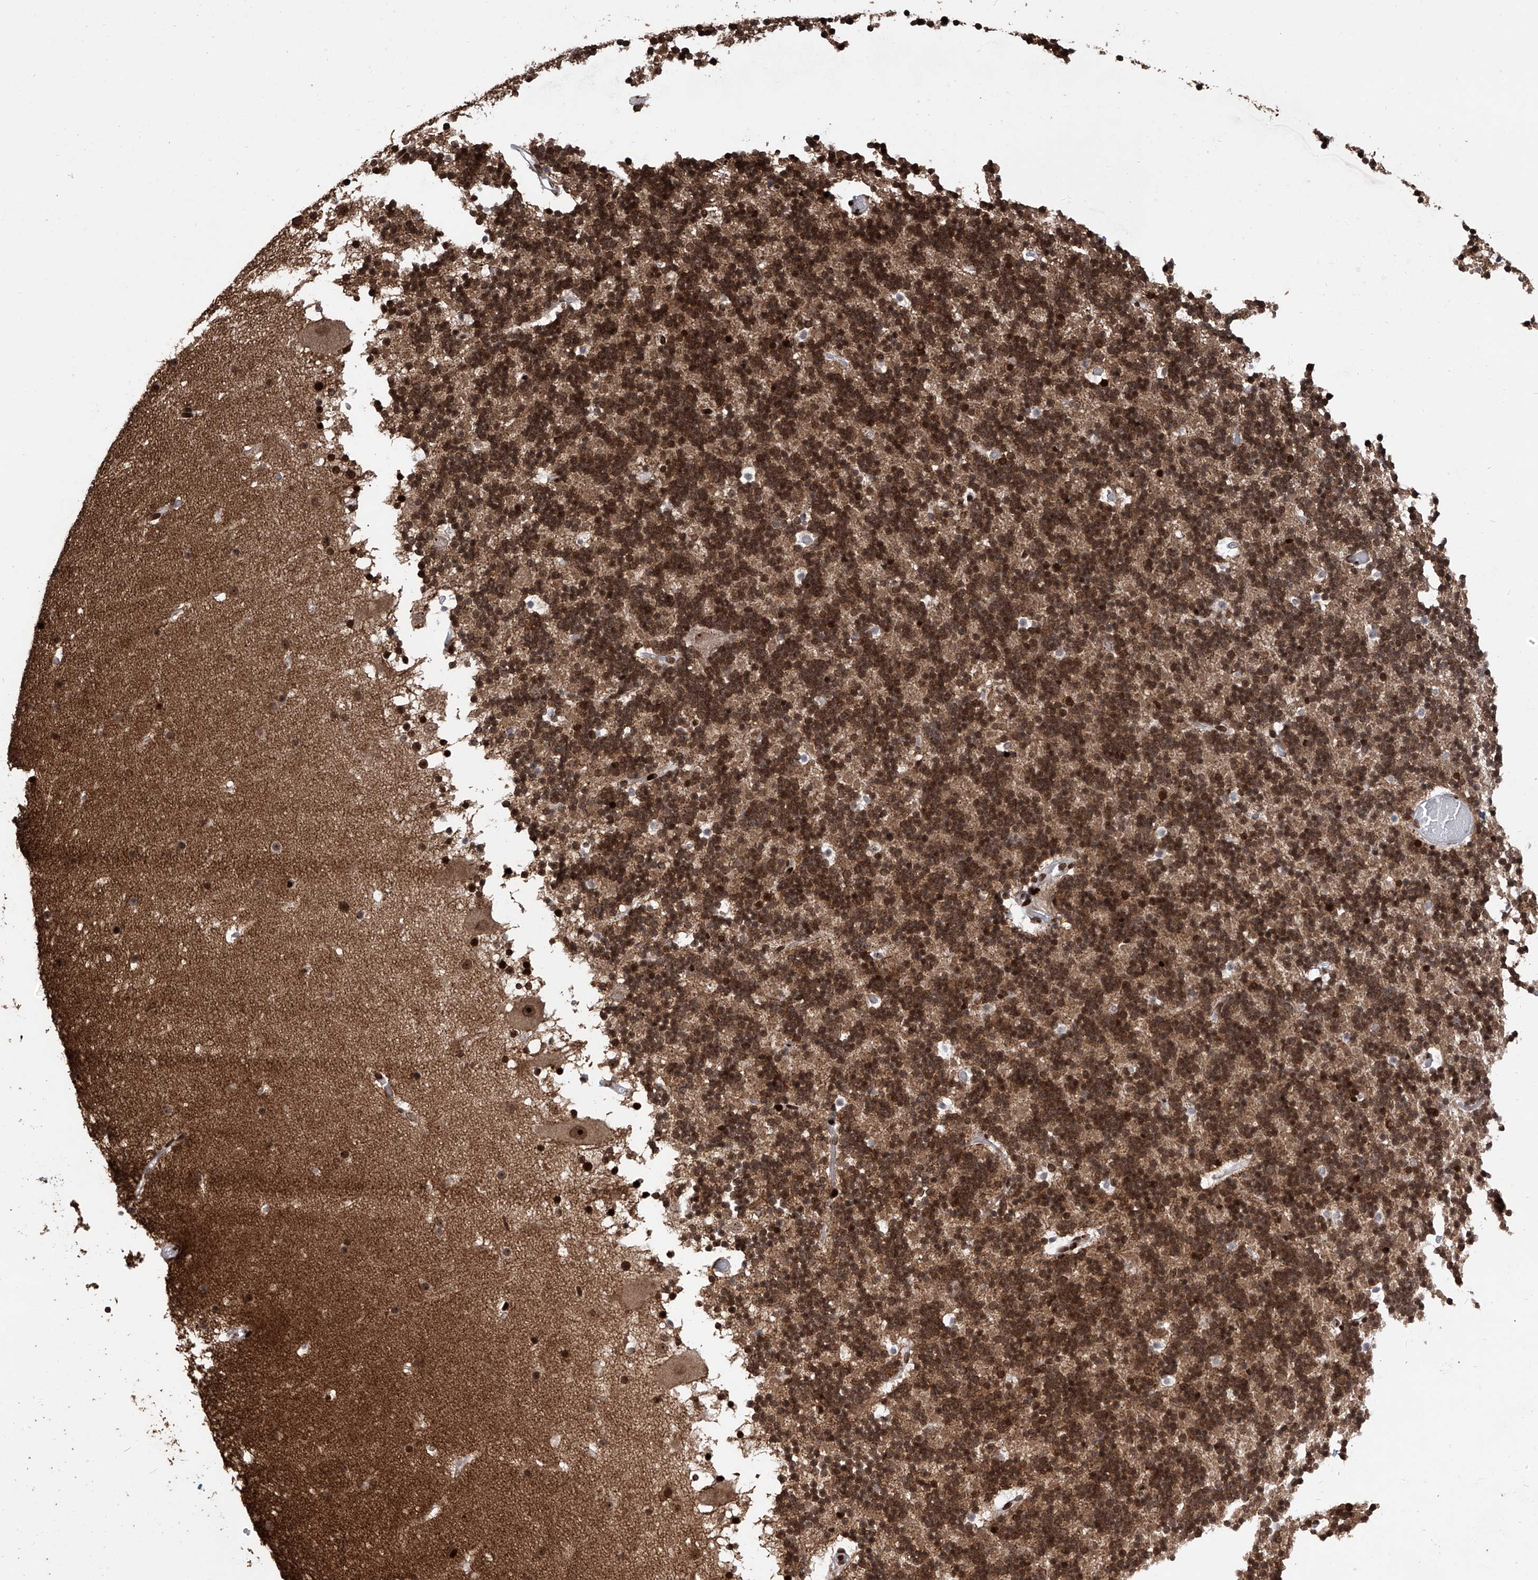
{"staining": {"intensity": "moderate", "quantity": "25%-75%", "location": "nuclear"}, "tissue": "cerebellum", "cell_type": "Cells in granular layer", "image_type": "normal", "snomed": [{"axis": "morphology", "description": "Normal tissue, NOS"}, {"axis": "topography", "description": "Cerebellum"}], "caption": "Cerebellum stained with a brown dye displays moderate nuclear positive positivity in about 25%-75% of cells in granular layer.", "gene": "PAK1IP1", "patient": {"sex": "male", "age": 57}}